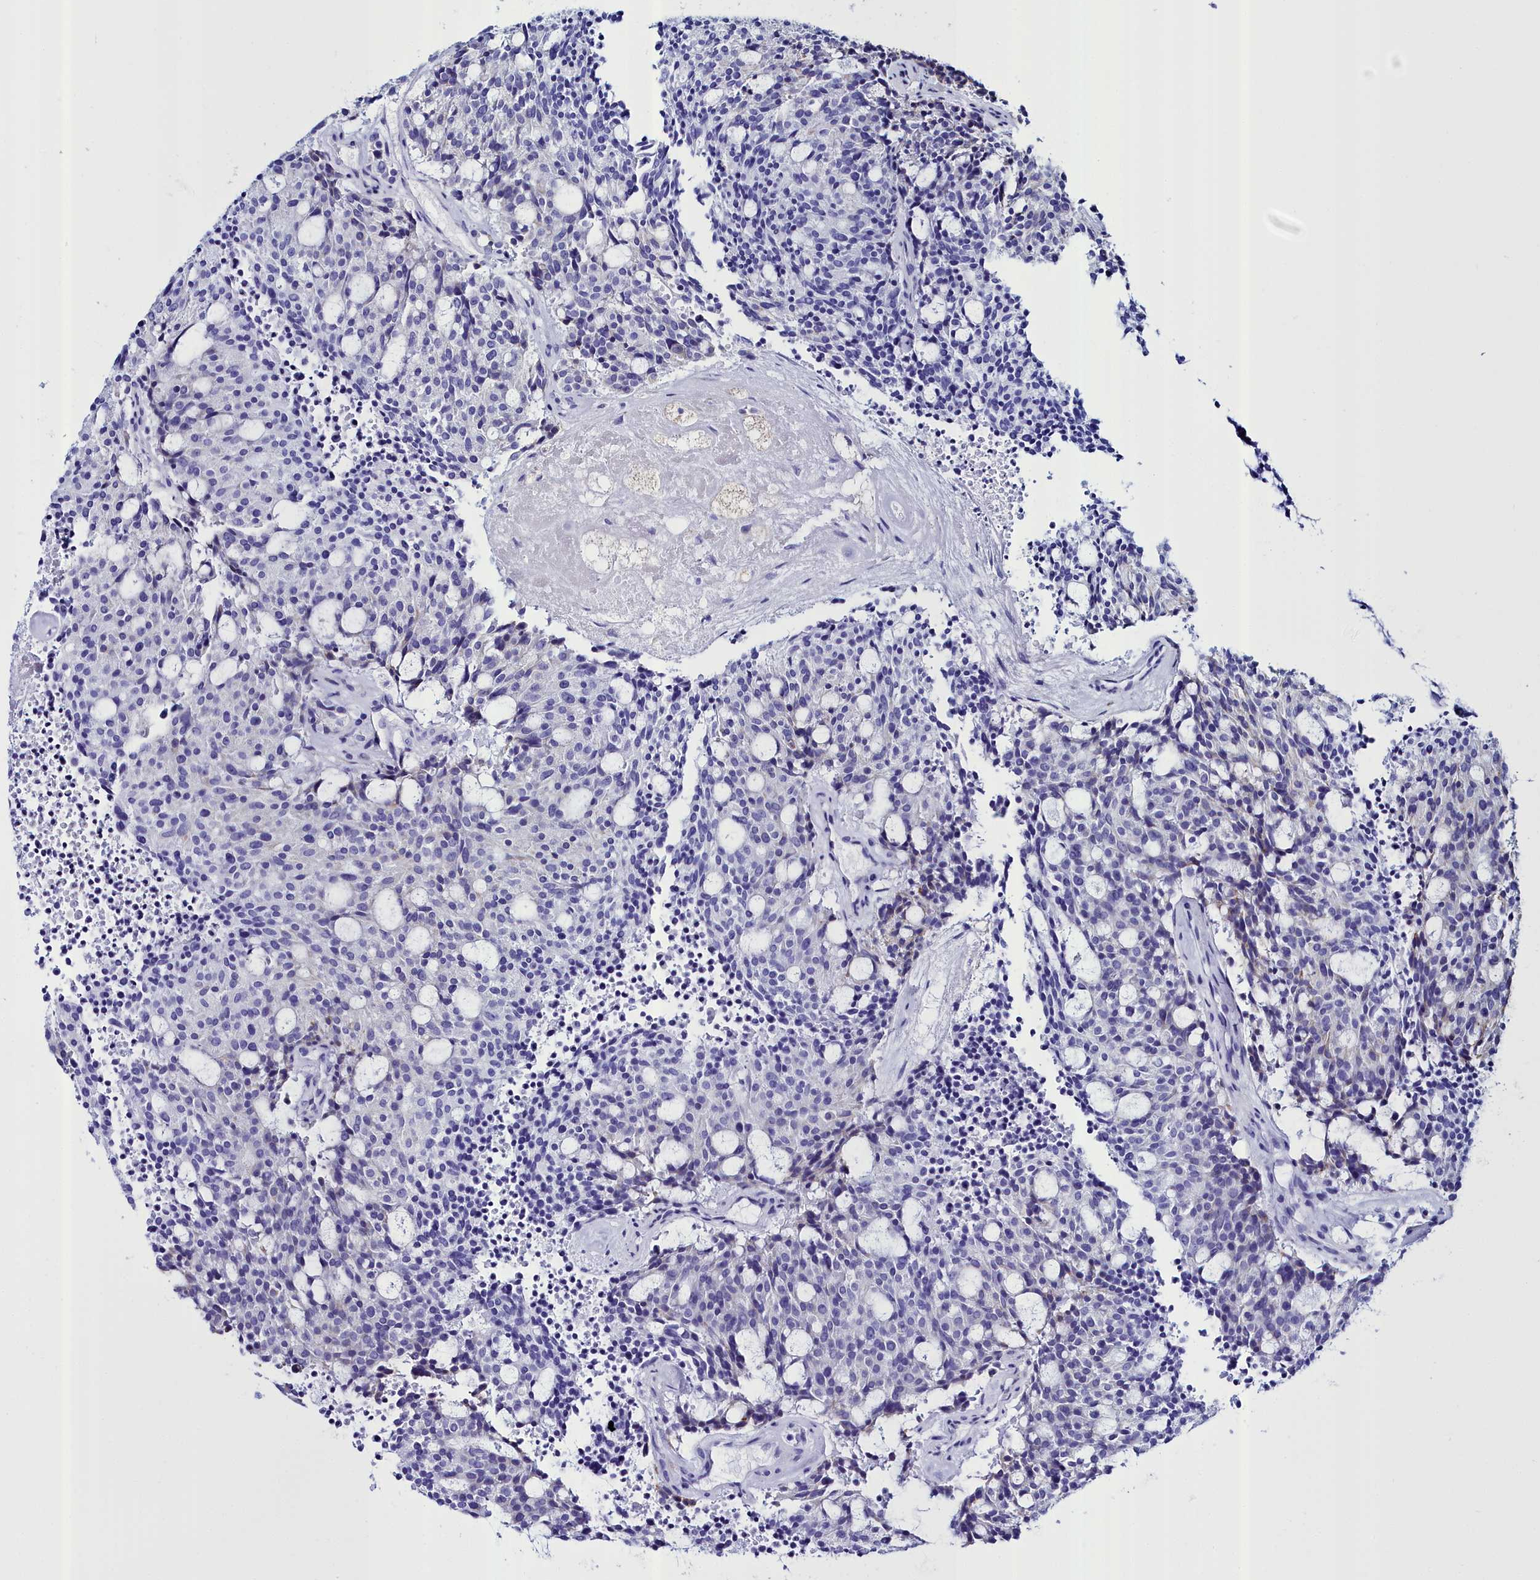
{"staining": {"intensity": "negative", "quantity": "none", "location": "none"}, "tissue": "carcinoid", "cell_type": "Tumor cells", "image_type": "cancer", "snomed": [{"axis": "morphology", "description": "Carcinoid, malignant, NOS"}, {"axis": "topography", "description": "Pancreas"}], "caption": "Human carcinoid stained for a protein using immunohistochemistry (IHC) shows no expression in tumor cells.", "gene": "TXNDC5", "patient": {"sex": "female", "age": 54}}